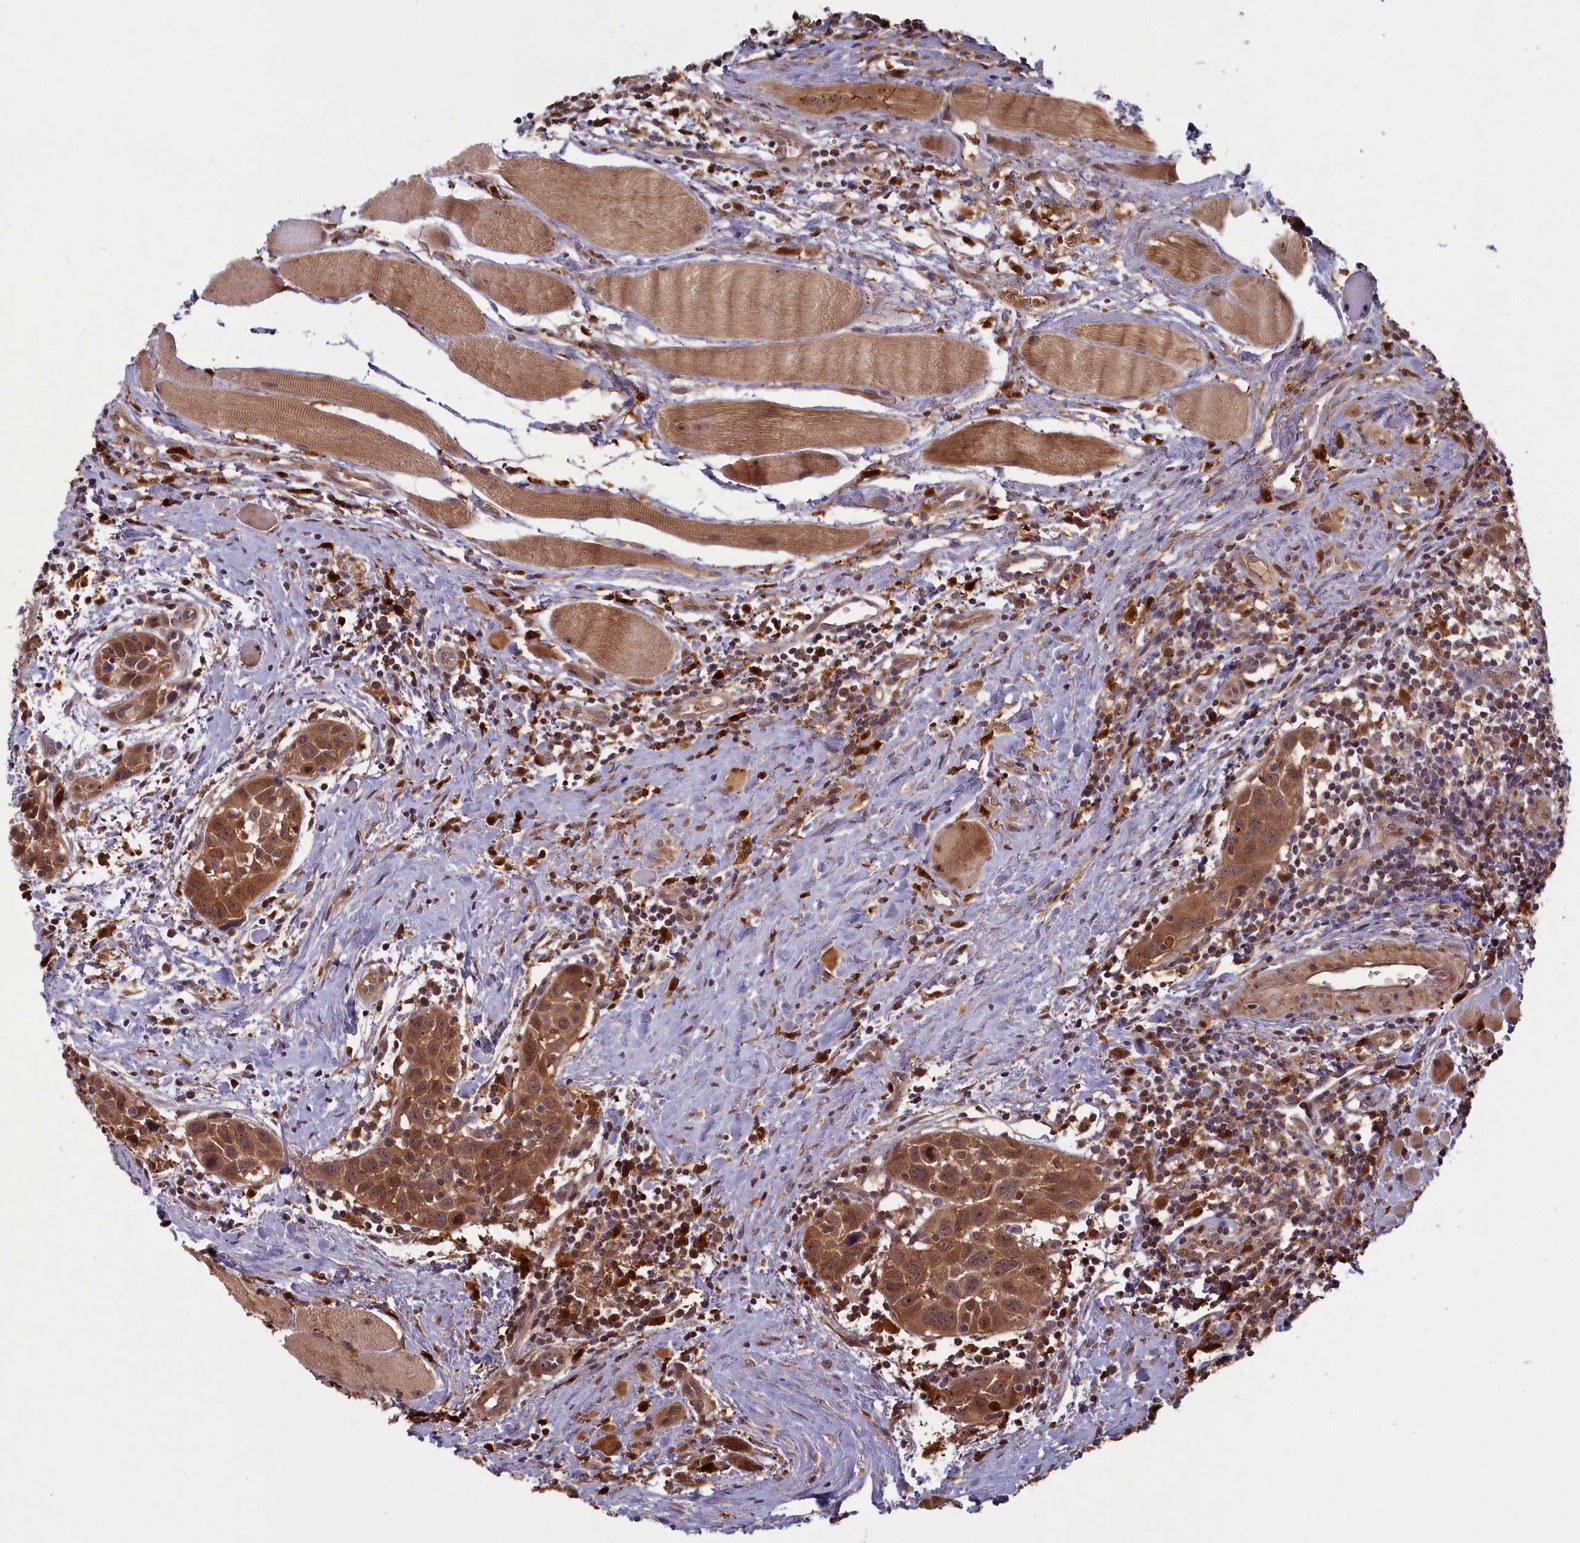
{"staining": {"intensity": "strong", "quantity": ">75%", "location": "cytoplasmic/membranous,nuclear"}, "tissue": "head and neck cancer", "cell_type": "Tumor cells", "image_type": "cancer", "snomed": [{"axis": "morphology", "description": "Squamous cell carcinoma, NOS"}, {"axis": "topography", "description": "Oral tissue"}, {"axis": "topography", "description": "Head-Neck"}], "caption": "IHC (DAB (3,3'-diaminobenzidine)) staining of head and neck cancer (squamous cell carcinoma) displays strong cytoplasmic/membranous and nuclear protein positivity in approximately >75% of tumor cells.", "gene": "BLVRB", "patient": {"sex": "female", "age": 50}}